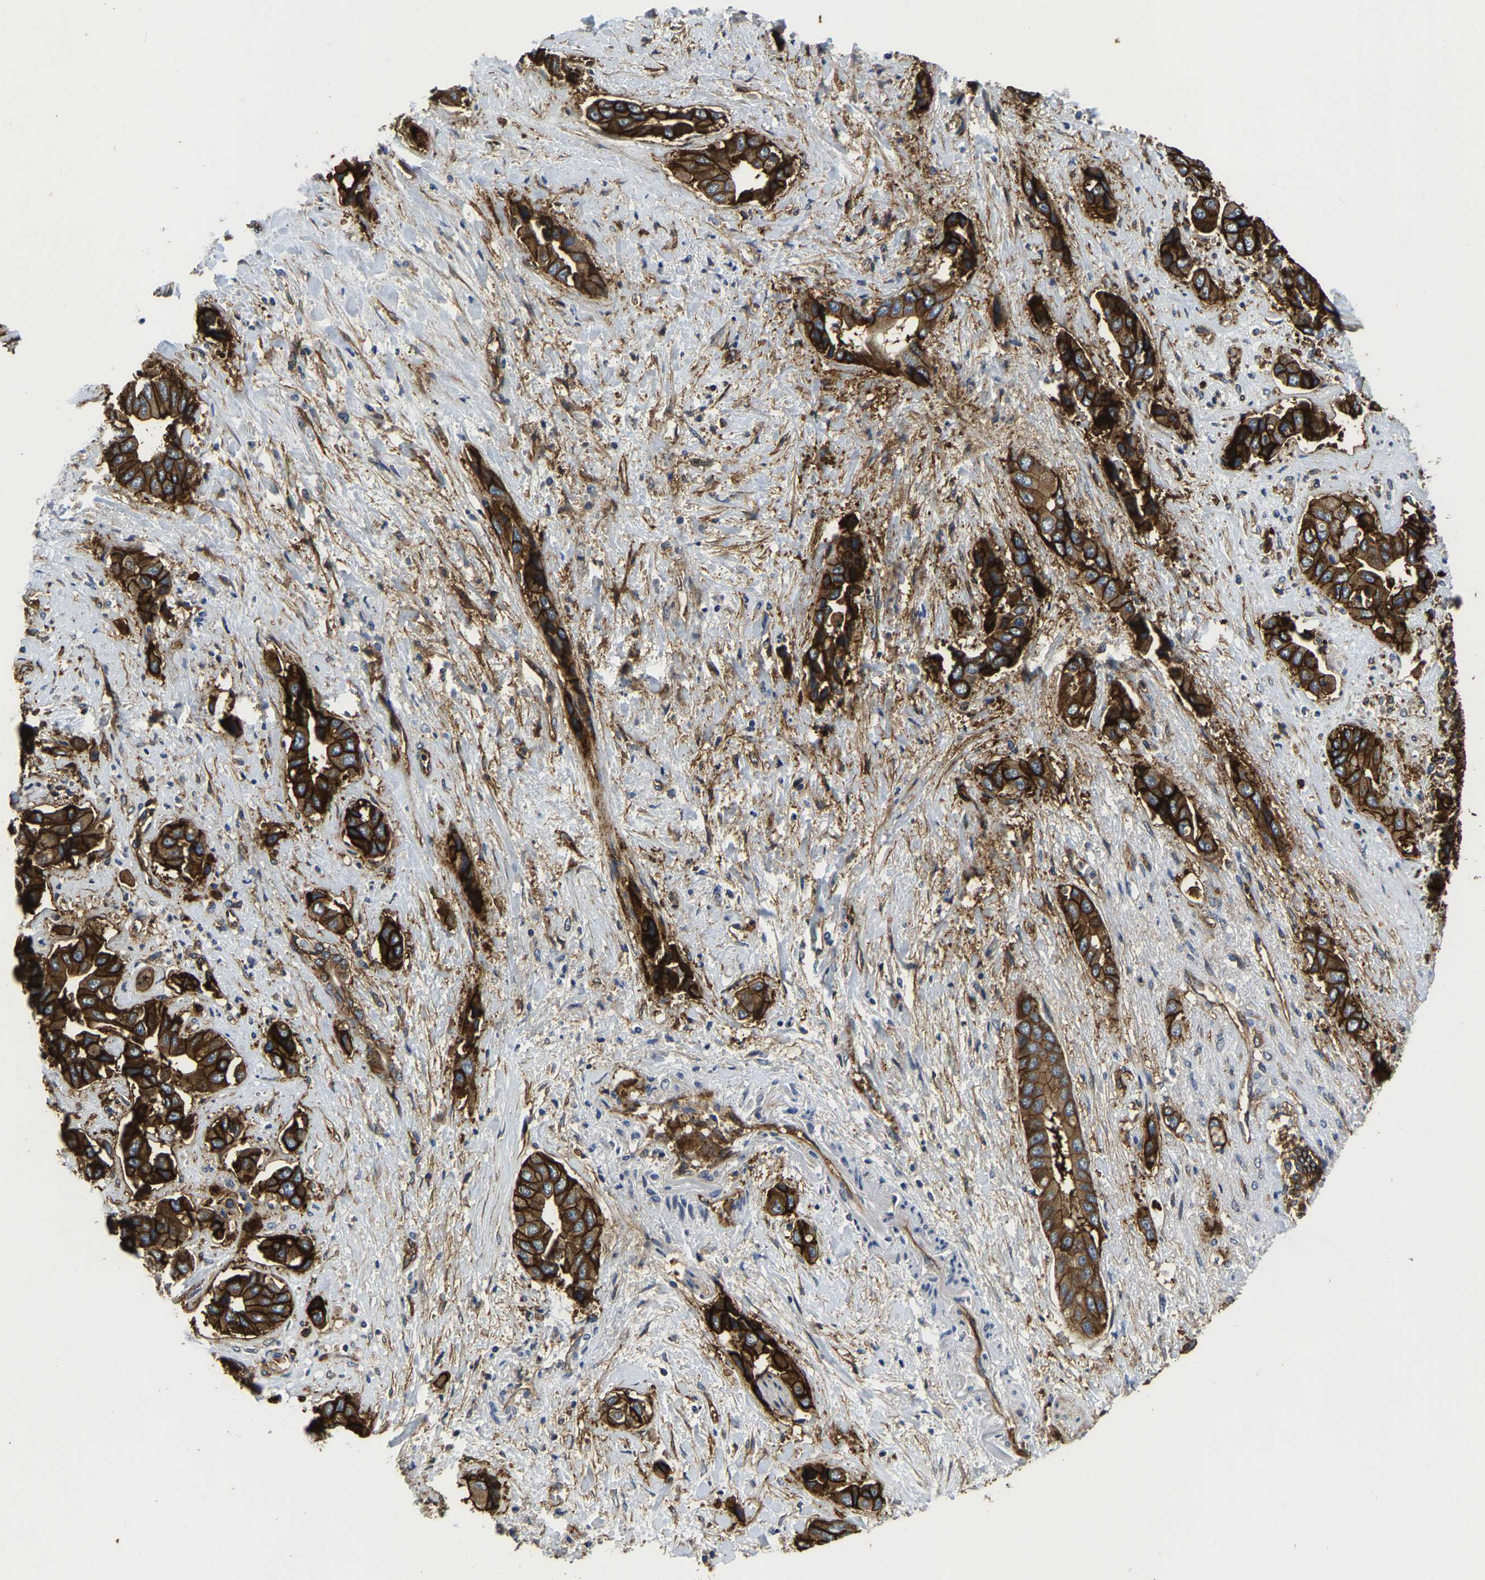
{"staining": {"intensity": "strong", "quantity": ">75%", "location": "cytoplasmic/membranous"}, "tissue": "liver cancer", "cell_type": "Tumor cells", "image_type": "cancer", "snomed": [{"axis": "morphology", "description": "Cholangiocarcinoma"}, {"axis": "topography", "description": "Liver"}], "caption": "There is high levels of strong cytoplasmic/membranous staining in tumor cells of liver cancer (cholangiocarcinoma), as demonstrated by immunohistochemical staining (brown color).", "gene": "ITGA2", "patient": {"sex": "female", "age": 52}}